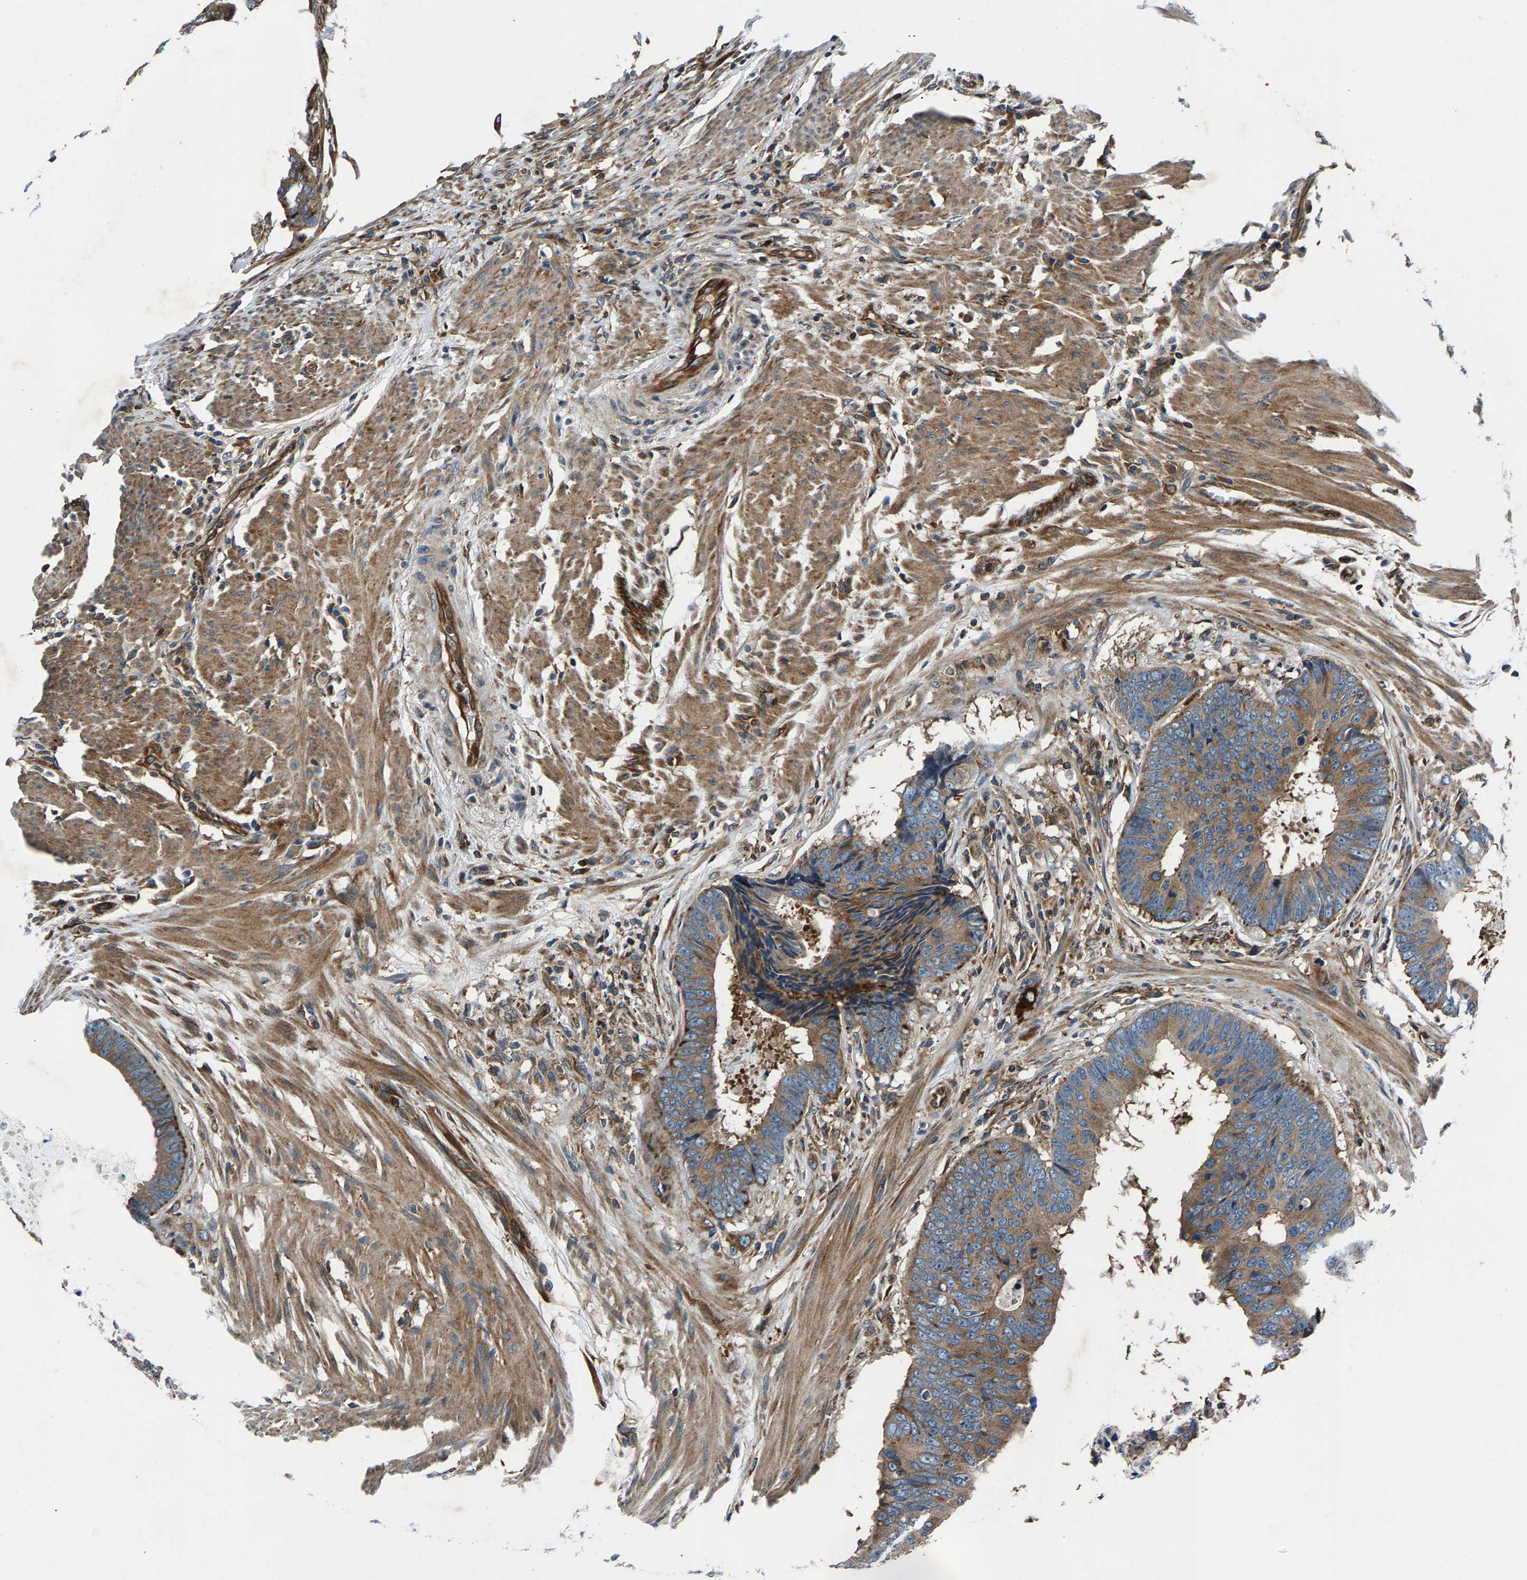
{"staining": {"intensity": "moderate", "quantity": ">75%", "location": "cytoplasmic/membranous"}, "tissue": "colorectal cancer", "cell_type": "Tumor cells", "image_type": "cancer", "snomed": [{"axis": "morphology", "description": "Adenocarcinoma, NOS"}, {"axis": "topography", "description": "Colon"}], "caption": "Protein staining of colorectal cancer tissue displays moderate cytoplasmic/membranous expression in approximately >75% of tumor cells. (Stains: DAB in brown, nuclei in blue, Microscopy: brightfield microscopy at high magnification).", "gene": "LPCAT1", "patient": {"sex": "male", "age": 56}}